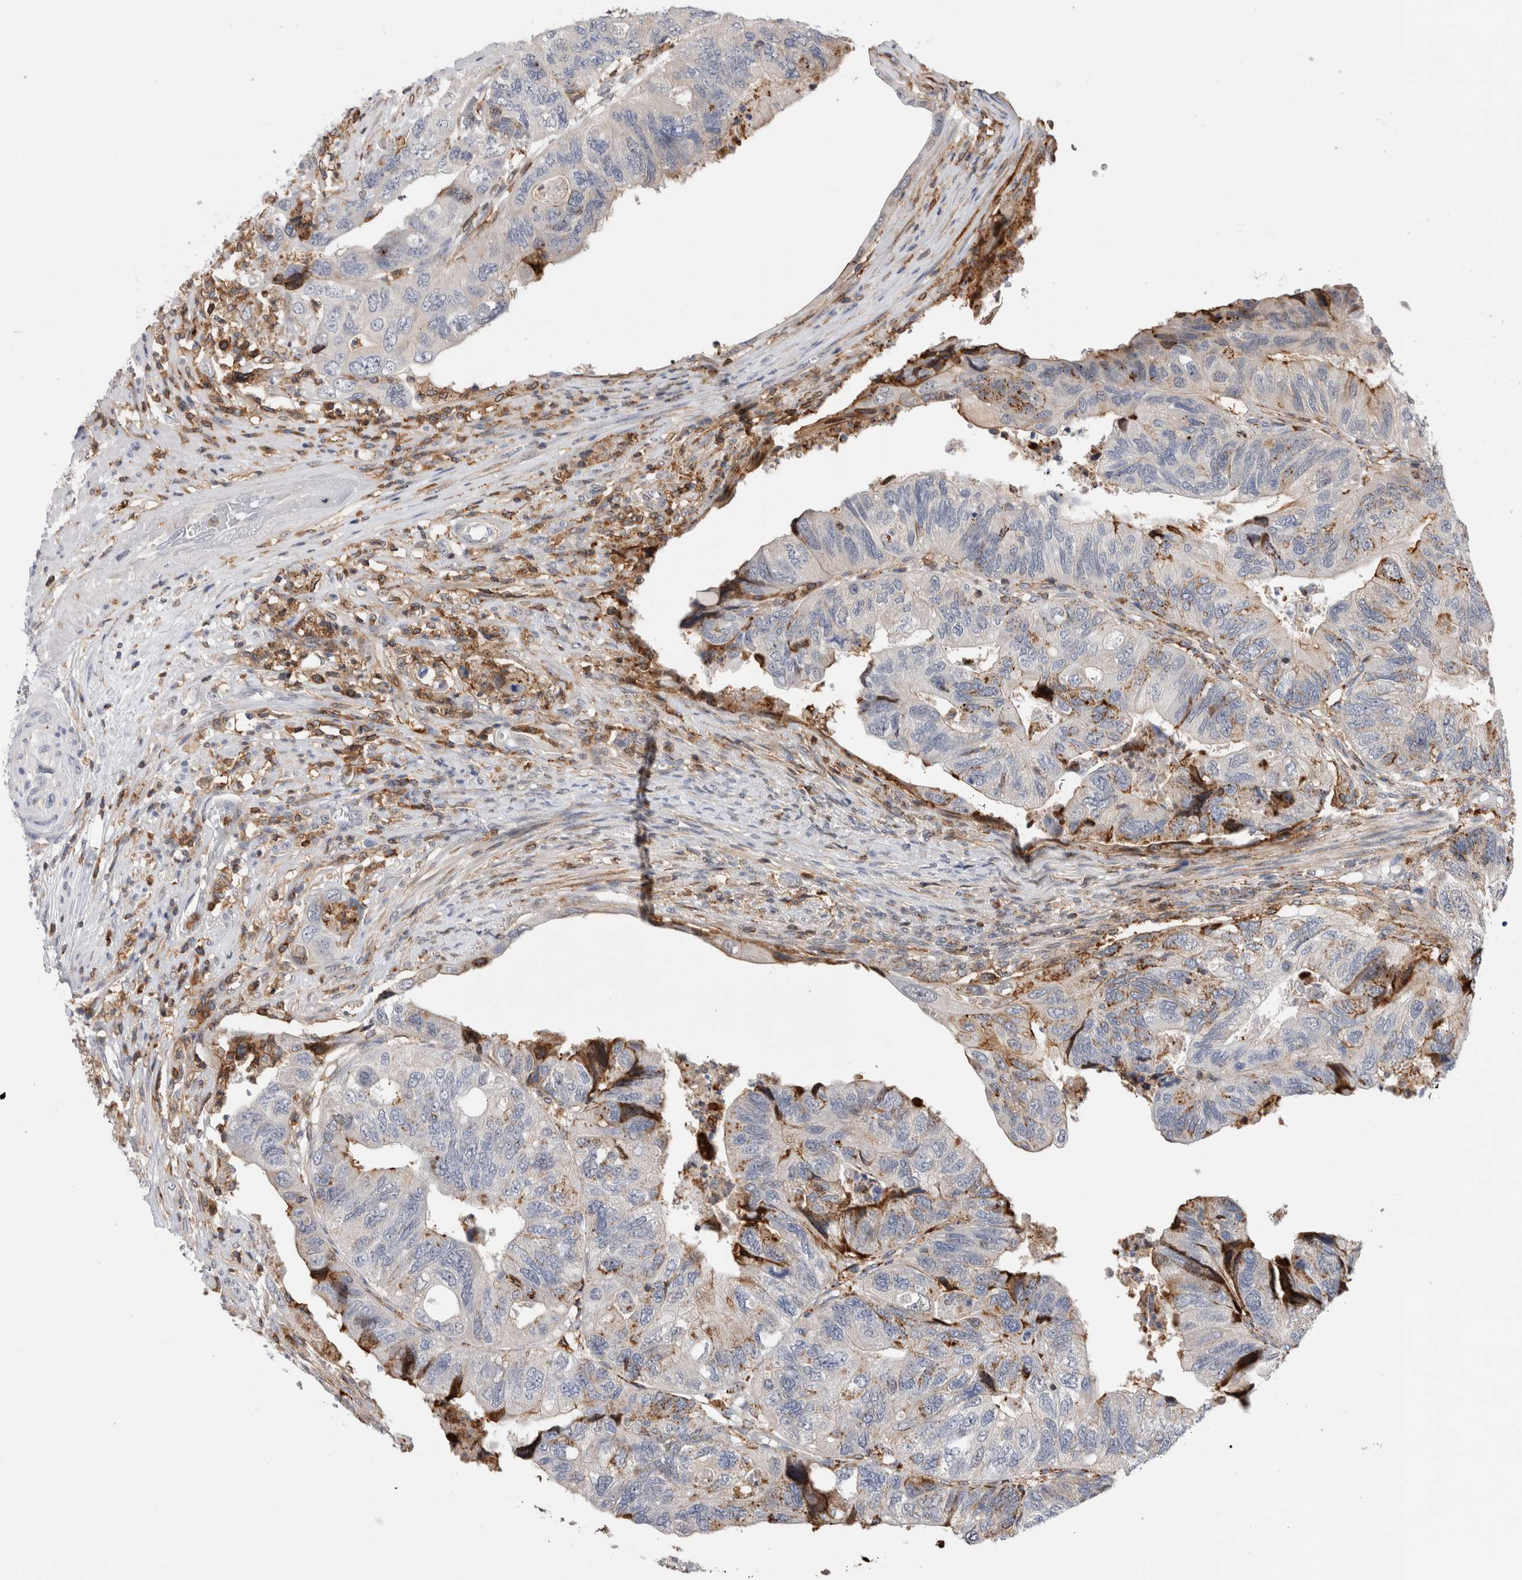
{"staining": {"intensity": "weak", "quantity": "<25%", "location": "cytoplasmic/membranous"}, "tissue": "colorectal cancer", "cell_type": "Tumor cells", "image_type": "cancer", "snomed": [{"axis": "morphology", "description": "Adenocarcinoma, NOS"}, {"axis": "topography", "description": "Rectum"}], "caption": "Tumor cells are negative for brown protein staining in adenocarcinoma (colorectal).", "gene": "CCDC88B", "patient": {"sex": "male", "age": 63}}